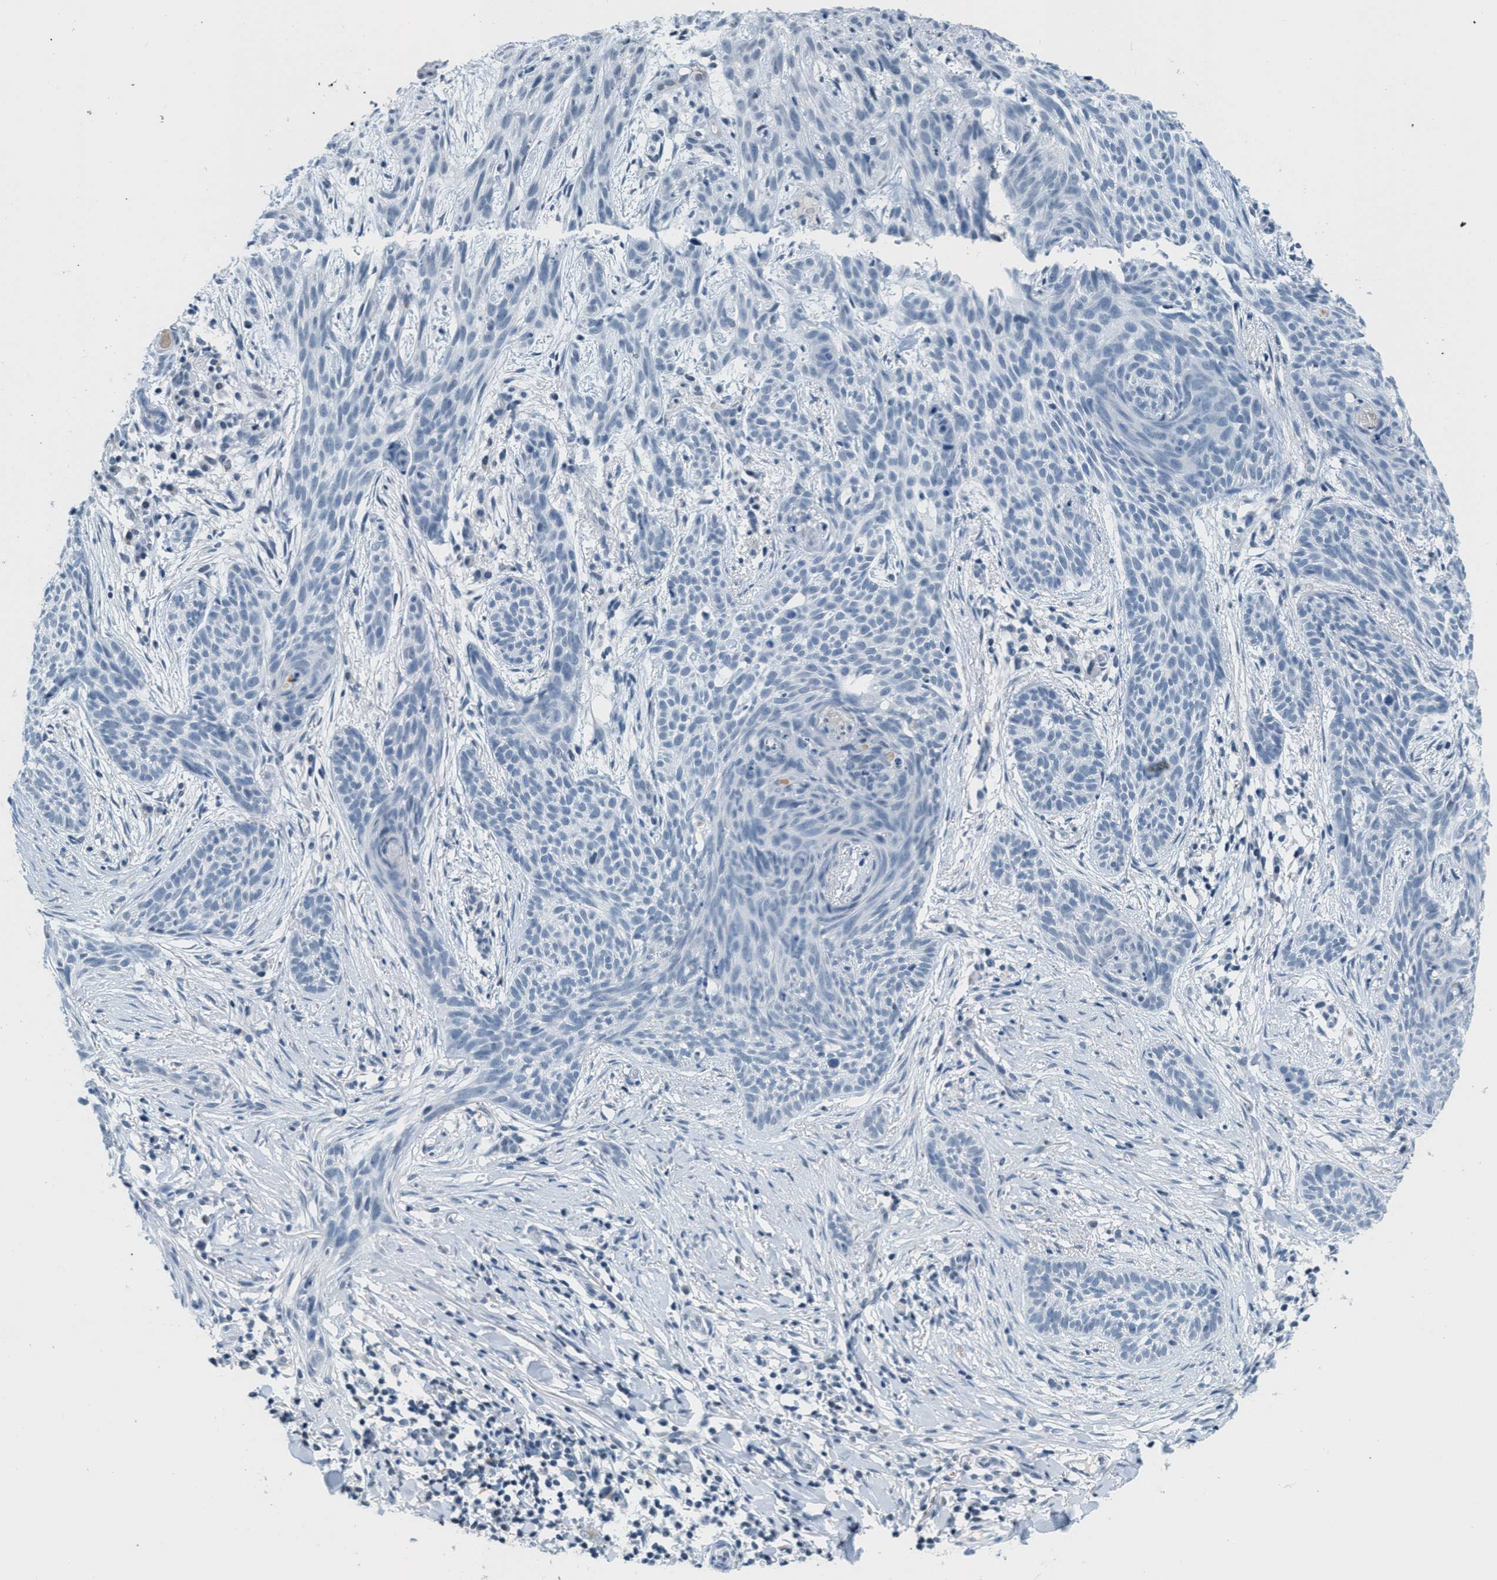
{"staining": {"intensity": "negative", "quantity": "none", "location": "none"}, "tissue": "skin cancer", "cell_type": "Tumor cells", "image_type": "cancer", "snomed": [{"axis": "morphology", "description": "Basal cell carcinoma"}, {"axis": "topography", "description": "Skin"}], "caption": "This is an IHC histopathology image of skin basal cell carcinoma. There is no positivity in tumor cells.", "gene": "CA4", "patient": {"sex": "female", "age": 59}}